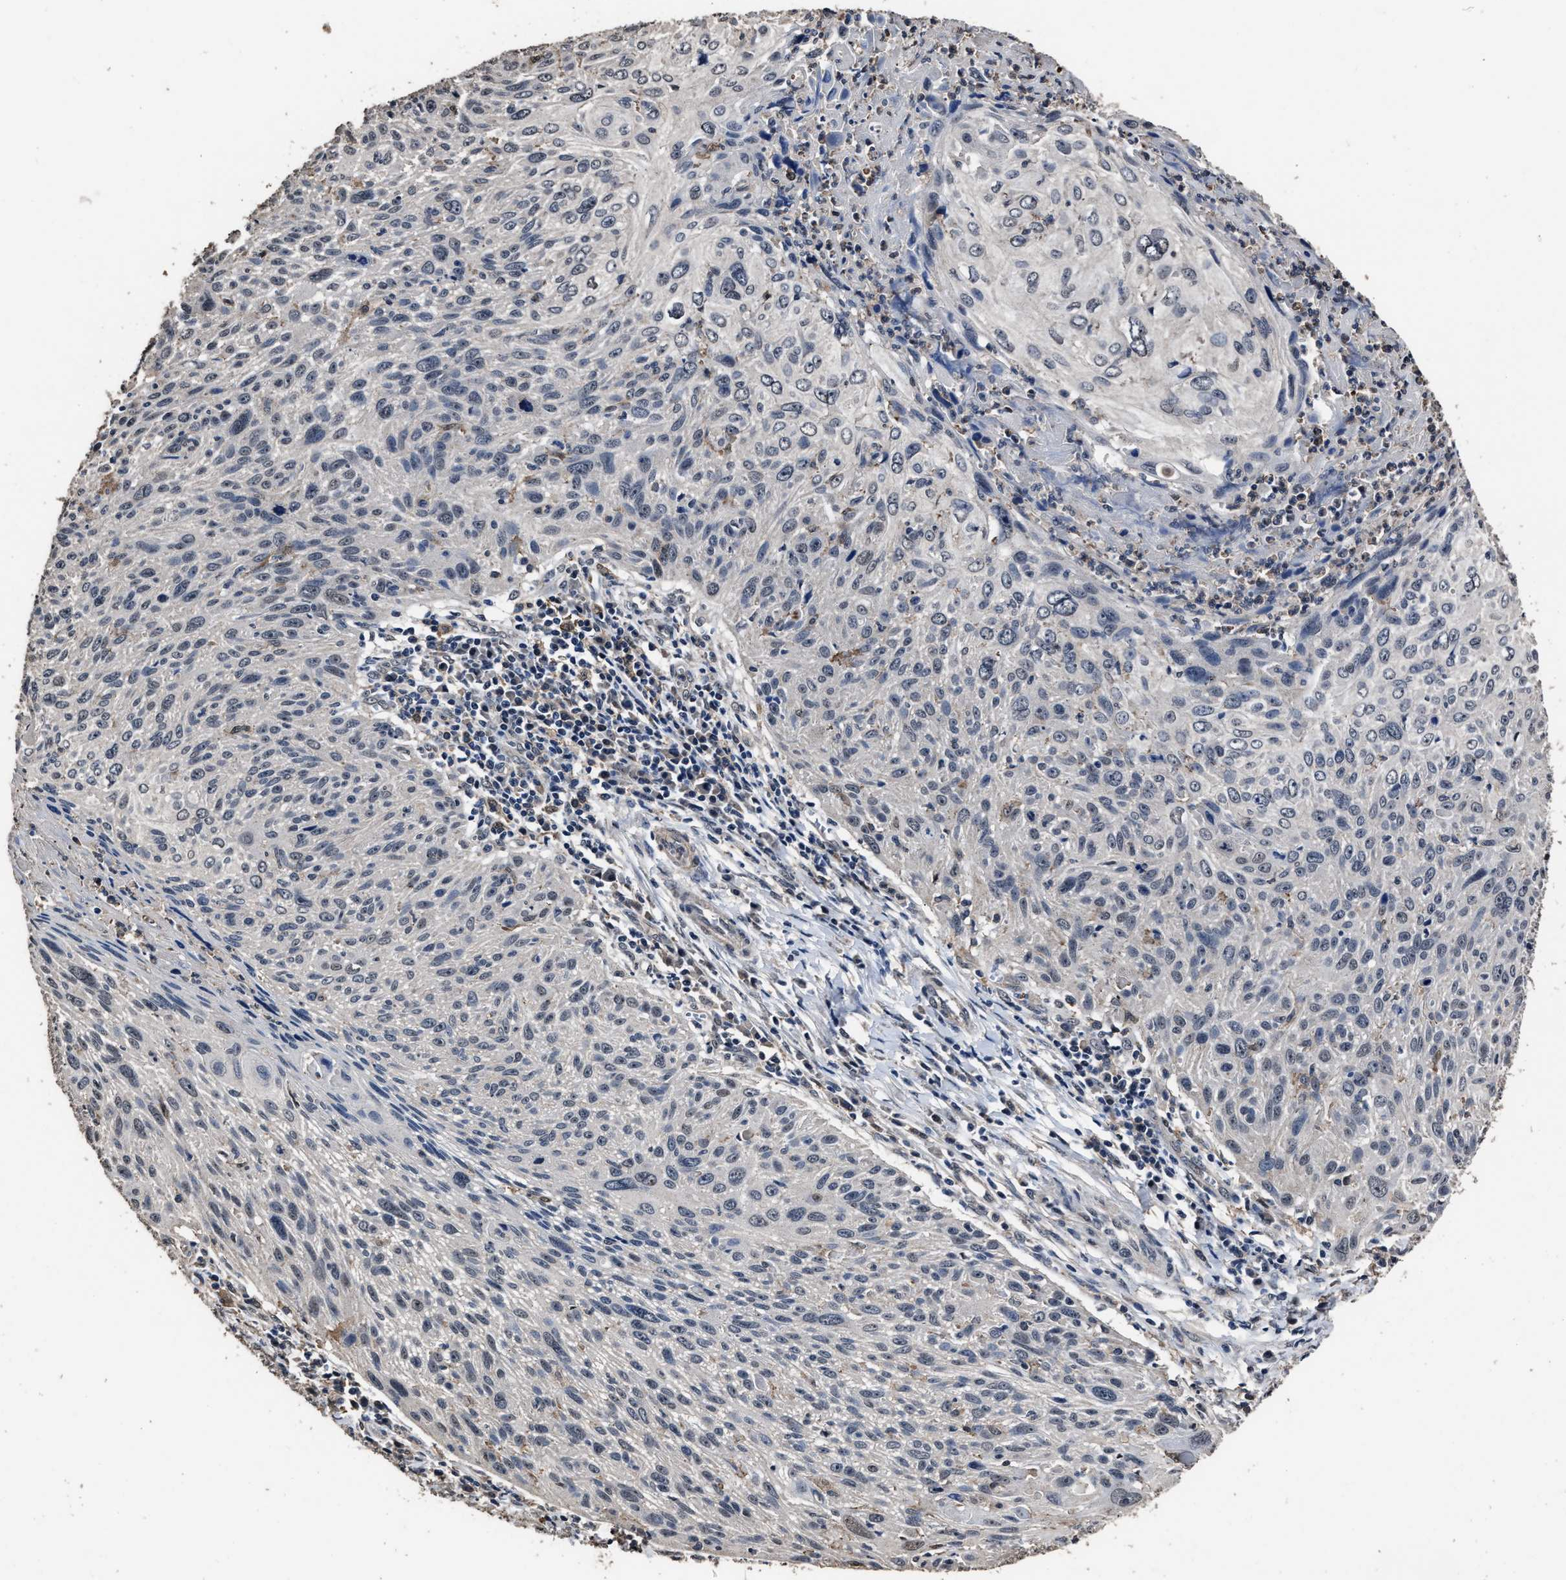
{"staining": {"intensity": "negative", "quantity": "none", "location": "none"}, "tissue": "cervical cancer", "cell_type": "Tumor cells", "image_type": "cancer", "snomed": [{"axis": "morphology", "description": "Squamous cell carcinoma, NOS"}, {"axis": "topography", "description": "Cervix"}], "caption": "An immunohistochemistry photomicrograph of cervical squamous cell carcinoma is shown. There is no staining in tumor cells of cervical squamous cell carcinoma. (DAB immunohistochemistry with hematoxylin counter stain).", "gene": "RSBN1L", "patient": {"sex": "female", "age": 51}}